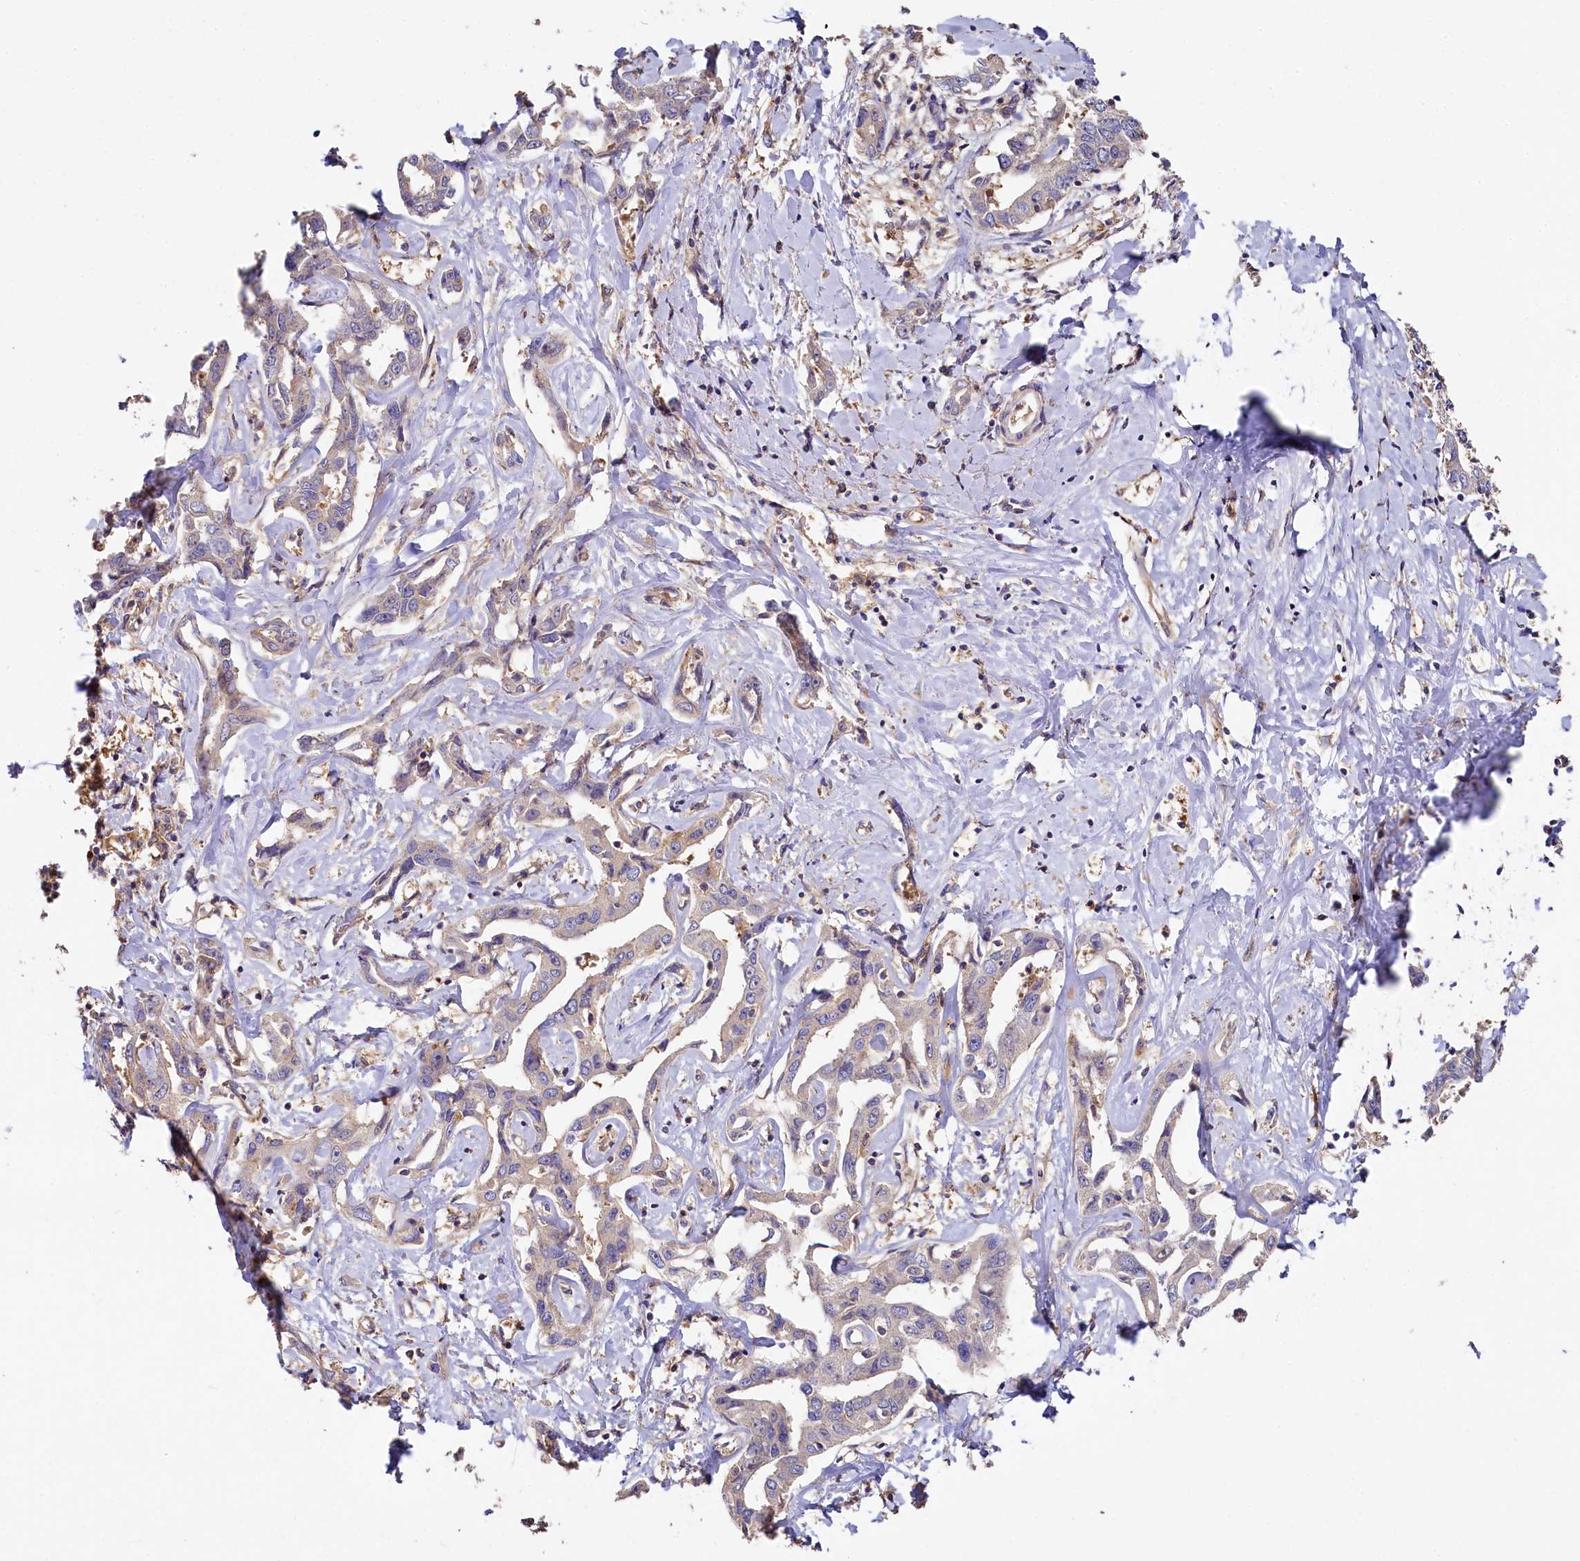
{"staining": {"intensity": "negative", "quantity": "none", "location": "none"}, "tissue": "liver cancer", "cell_type": "Tumor cells", "image_type": "cancer", "snomed": [{"axis": "morphology", "description": "Cholangiocarcinoma"}, {"axis": "topography", "description": "Liver"}], "caption": "Immunohistochemical staining of human cholangiocarcinoma (liver) exhibits no significant positivity in tumor cells.", "gene": "PPIP5K1", "patient": {"sex": "male", "age": 59}}